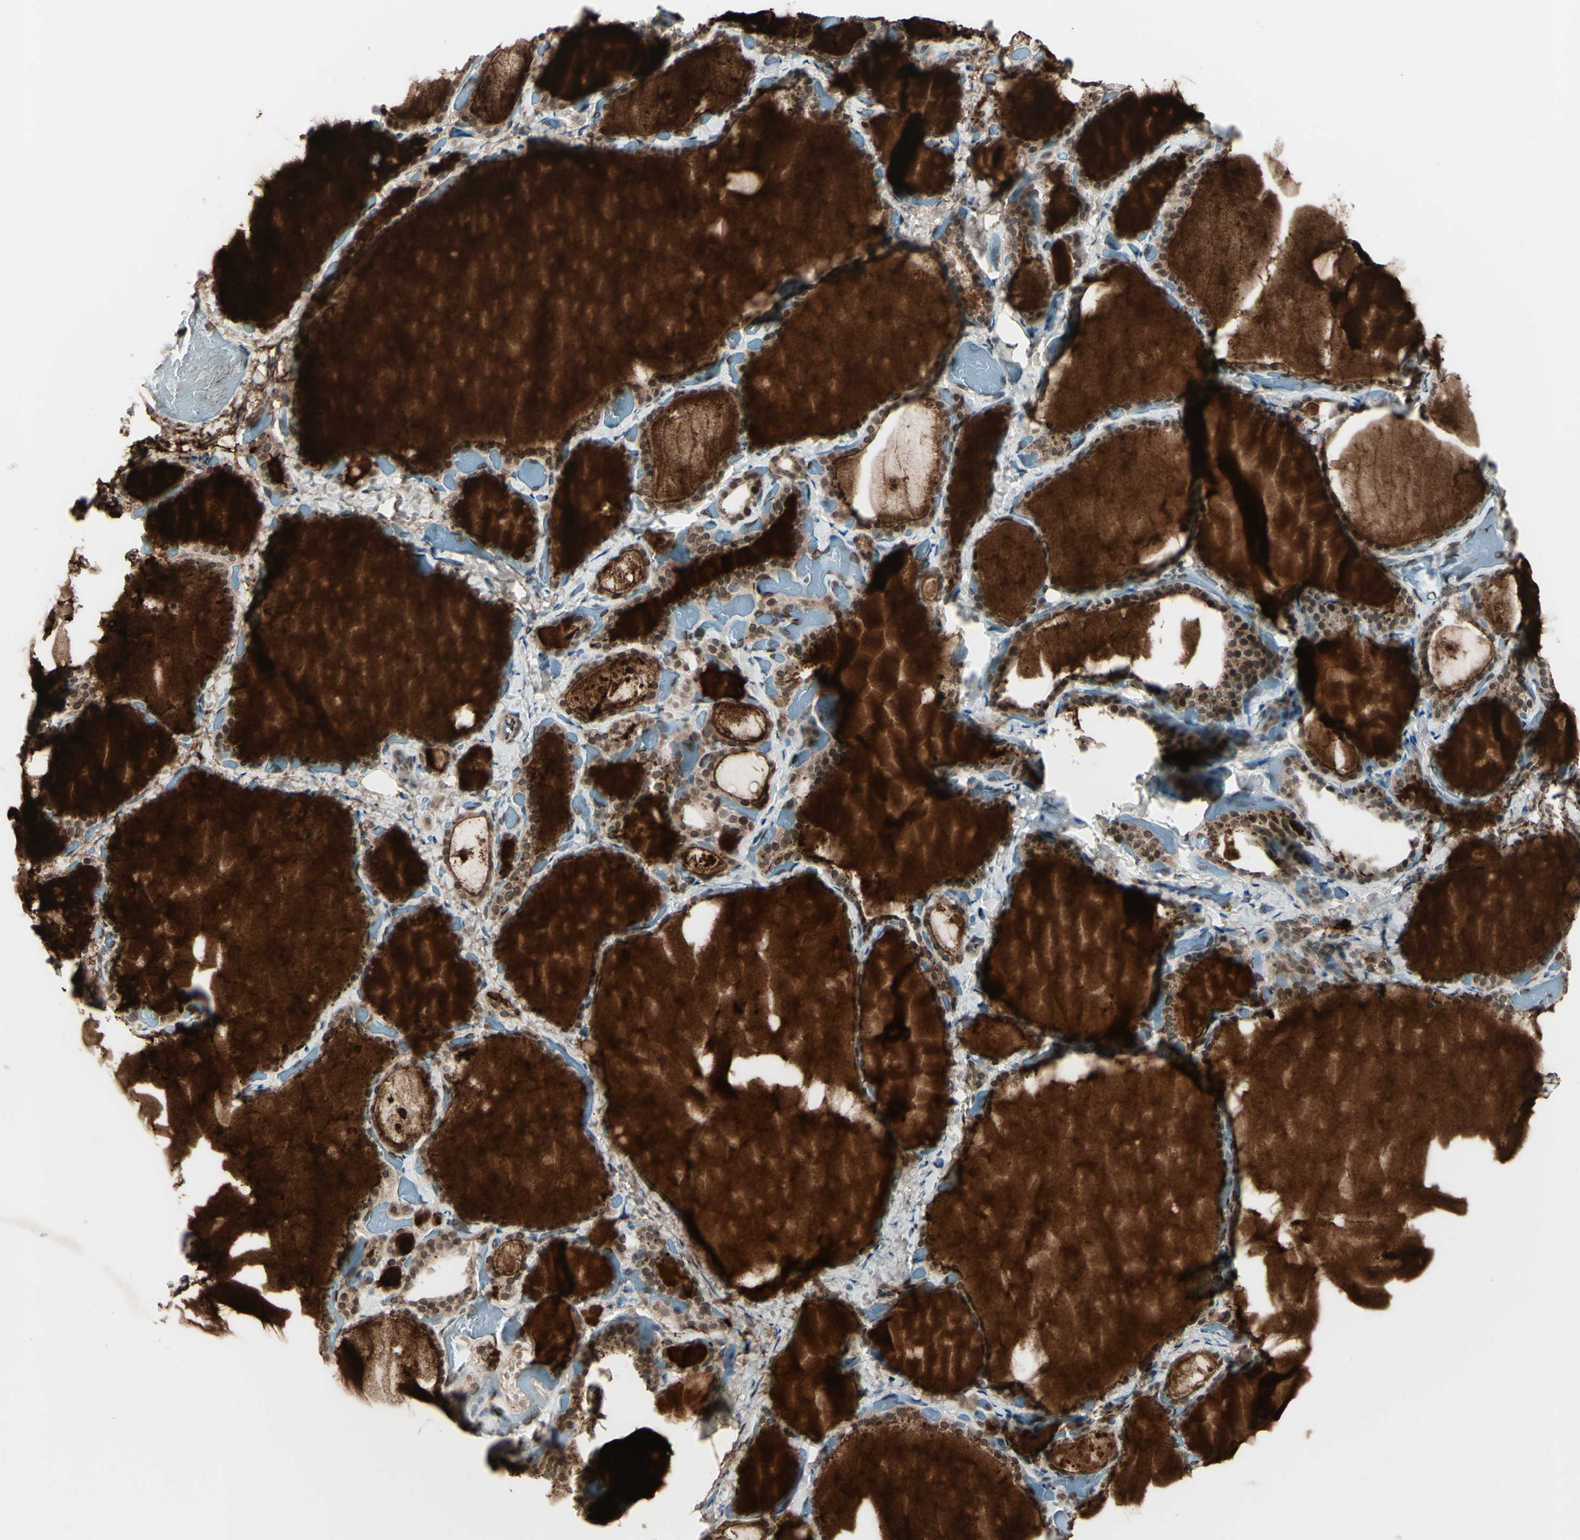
{"staining": {"intensity": "strong", "quantity": ">75%", "location": "cytoplasmic/membranous"}, "tissue": "thyroid gland", "cell_type": "Glandular cells", "image_type": "normal", "snomed": [{"axis": "morphology", "description": "Normal tissue, NOS"}, {"axis": "topography", "description": "Thyroid gland"}], "caption": "DAB immunohistochemical staining of unremarkable human thyroid gland displays strong cytoplasmic/membranous protein staining in about >75% of glandular cells.", "gene": "MLF2", "patient": {"sex": "female", "age": 44}}